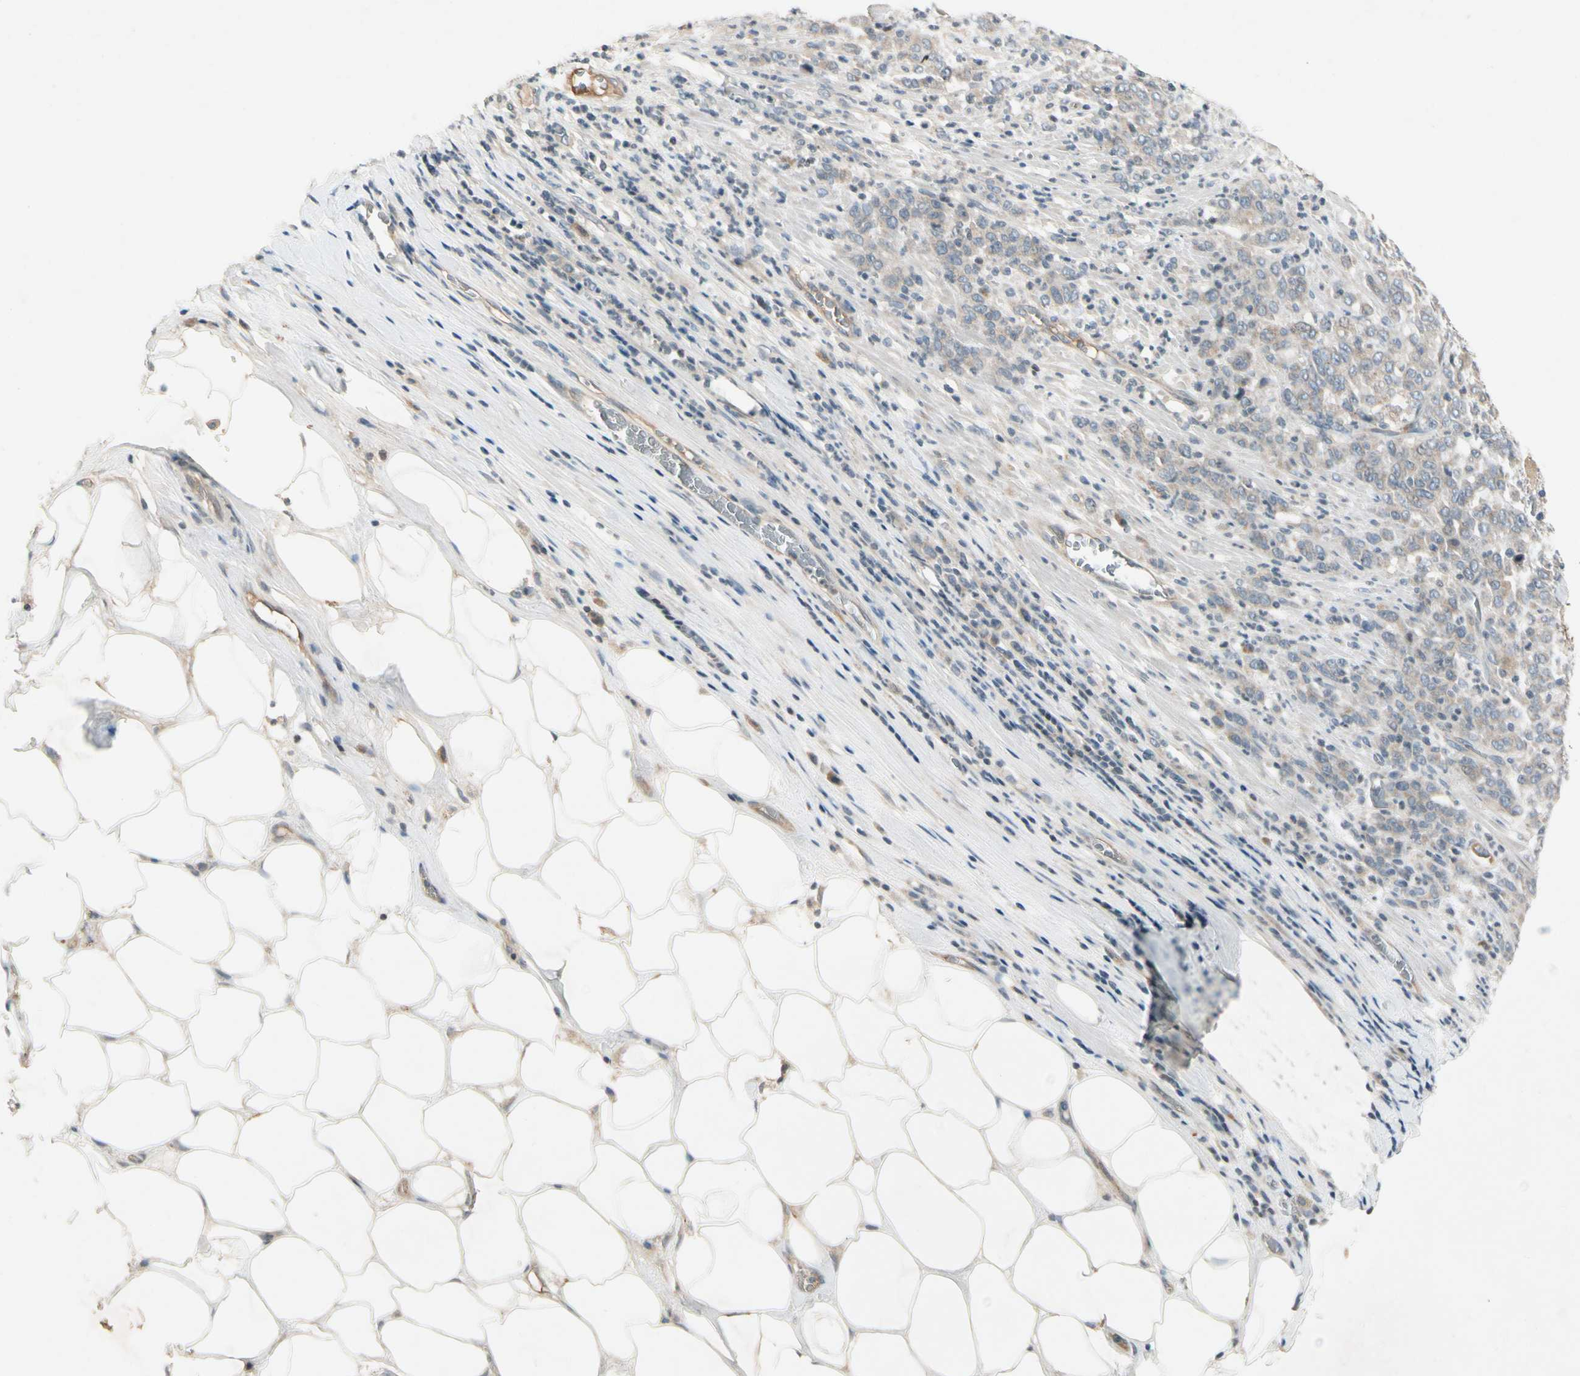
{"staining": {"intensity": "weak", "quantity": ">75%", "location": "cytoplasmic/membranous"}, "tissue": "stomach cancer", "cell_type": "Tumor cells", "image_type": "cancer", "snomed": [{"axis": "morphology", "description": "Adenocarcinoma, NOS"}, {"axis": "topography", "description": "Stomach, lower"}], "caption": "Immunohistochemical staining of stomach cancer (adenocarcinoma) displays low levels of weak cytoplasmic/membranous expression in about >75% of tumor cells.", "gene": "ICAM5", "patient": {"sex": "female", "age": 71}}